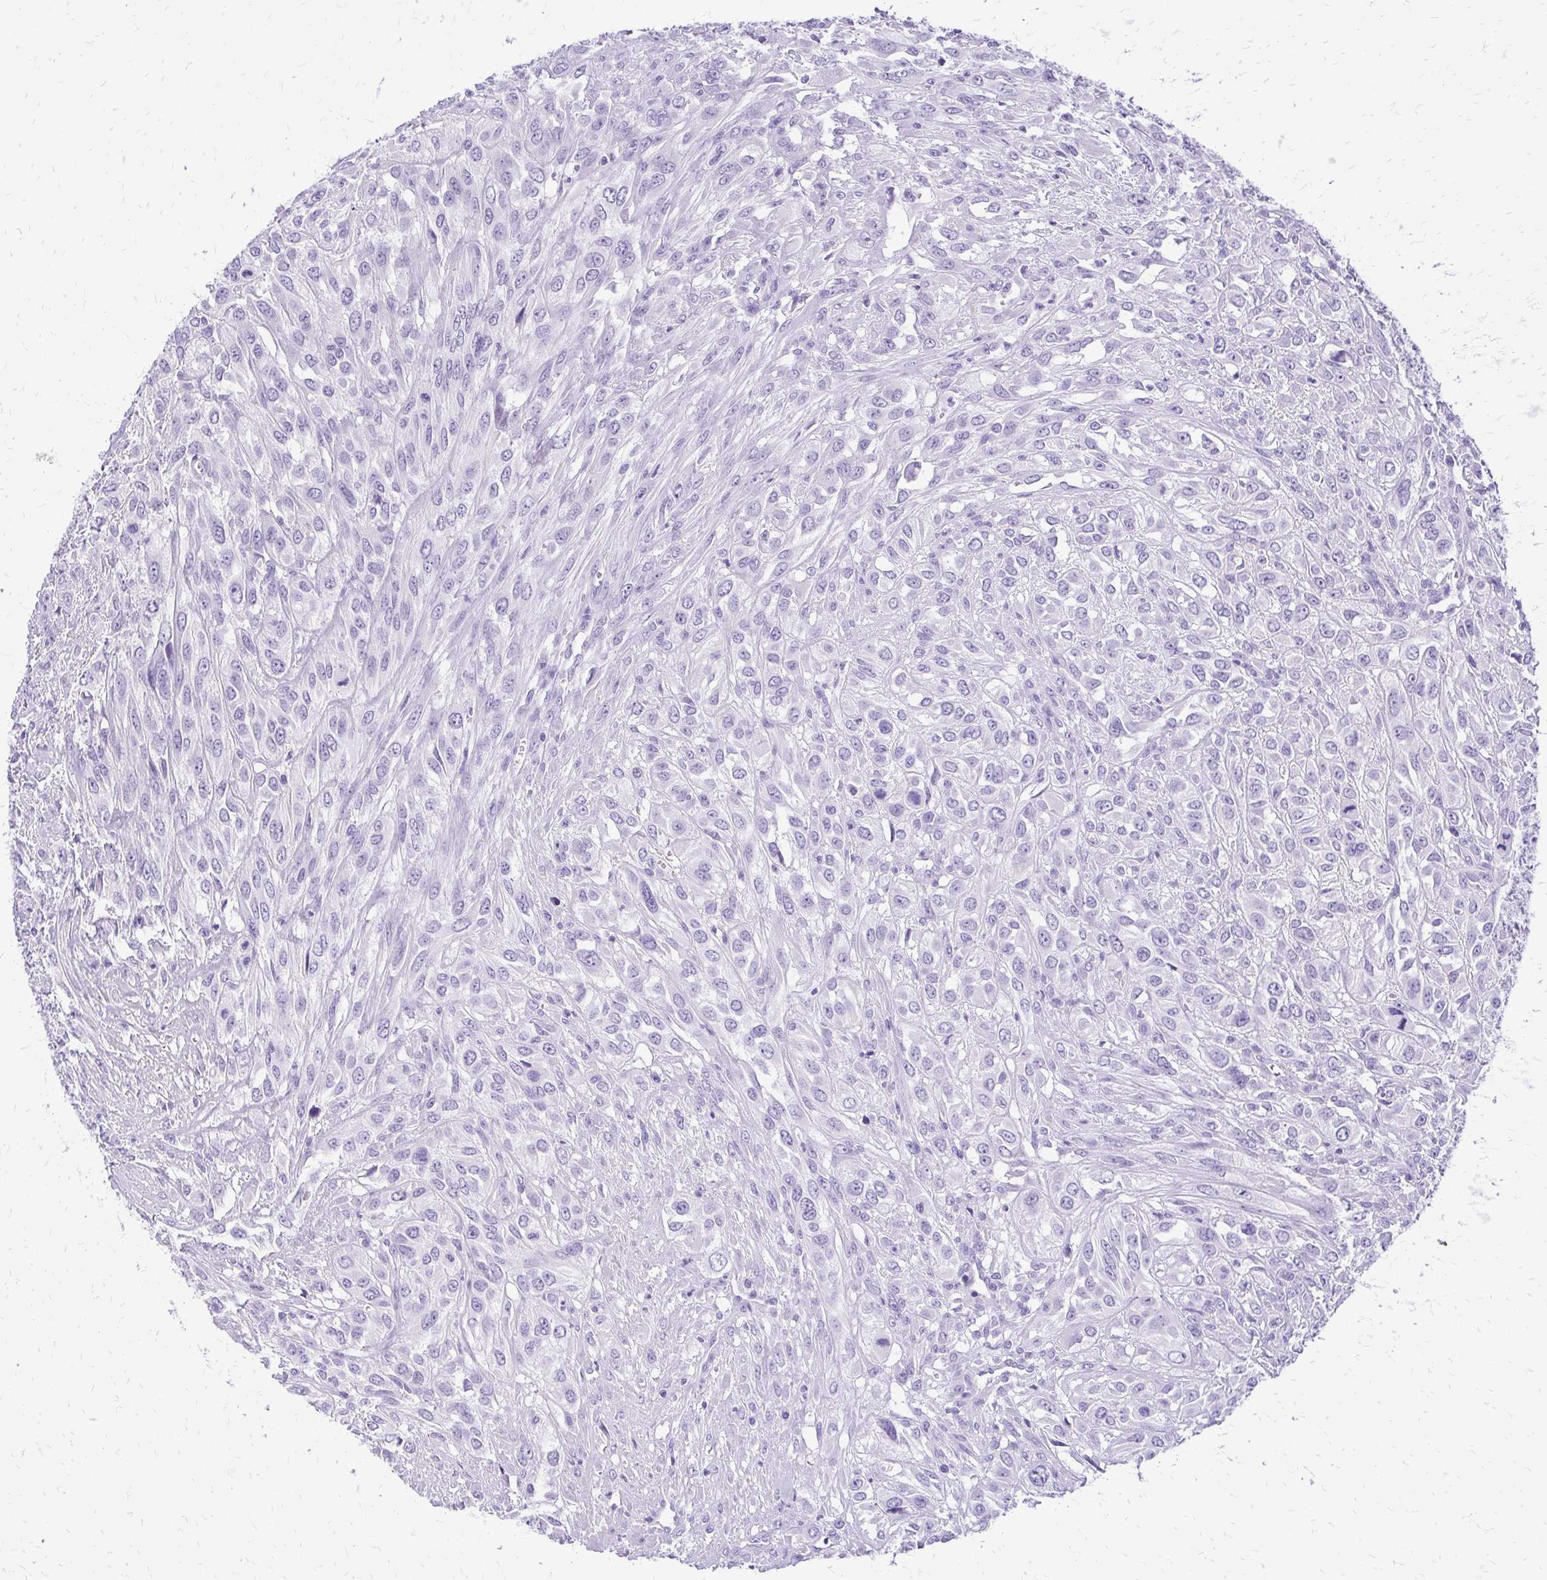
{"staining": {"intensity": "negative", "quantity": "none", "location": "none"}, "tissue": "urothelial cancer", "cell_type": "Tumor cells", "image_type": "cancer", "snomed": [{"axis": "morphology", "description": "Urothelial carcinoma, High grade"}, {"axis": "topography", "description": "Urinary bladder"}], "caption": "High power microscopy photomicrograph of an immunohistochemistry (IHC) image of urothelial carcinoma (high-grade), revealing no significant expression in tumor cells. (DAB (3,3'-diaminobenzidine) IHC, high magnification).", "gene": "SLC32A1", "patient": {"sex": "male", "age": 67}}